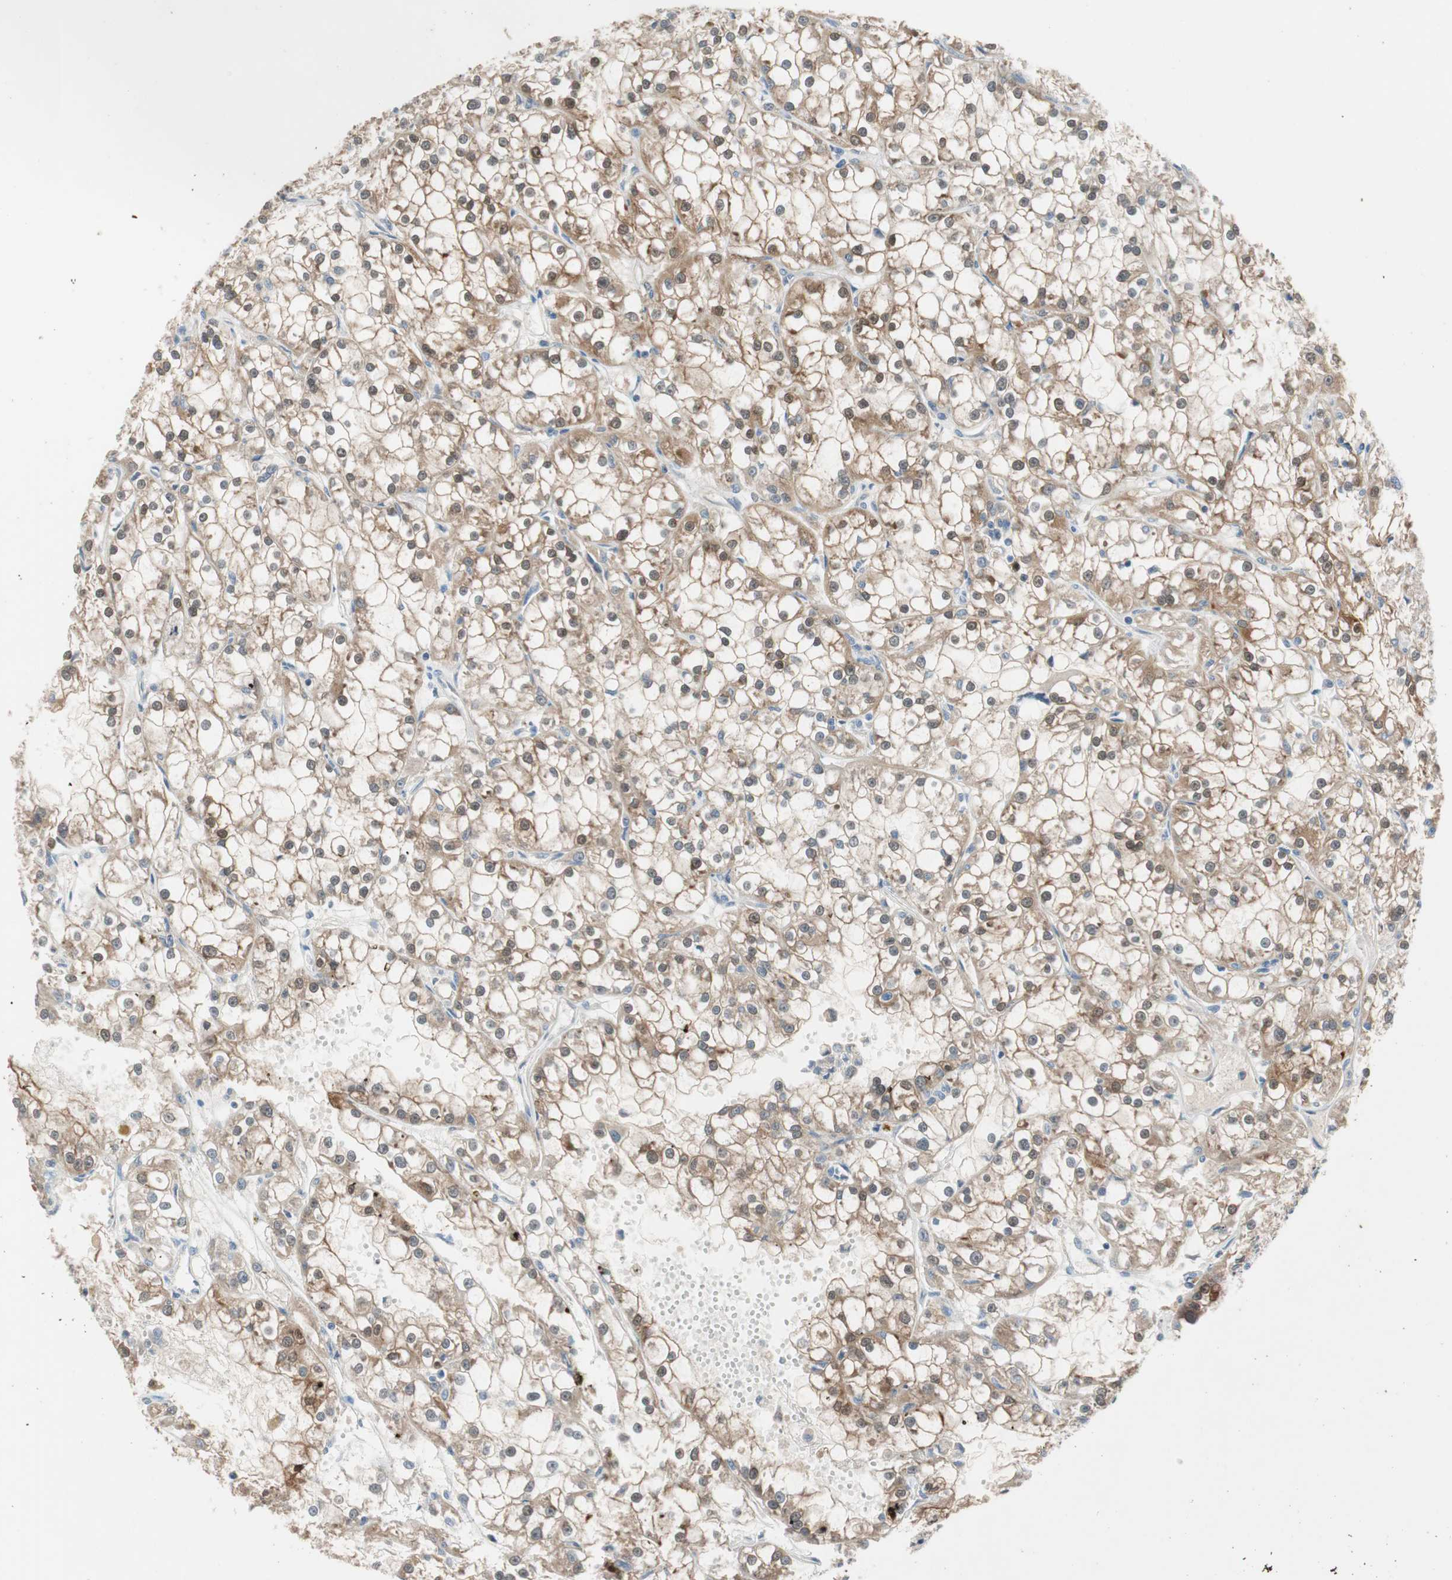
{"staining": {"intensity": "moderate", "quantity": ">75%", "location": "cytoplasmic/membranous"}, "tissue": "renal cancer", "cell_type": "Tumor cells", "image_type": "cancer", "snomed": [{"axis": "morphology", "description": "Adenocarcinoma, NOS"}, {"axis": "topography", "description": "Kidney"}], "caption": "Immunohistochemistry micrograph of neoplastic tissue: human renal cancer (adenocarcinoma) stained using immunohistochemistry (IHC) reveals medium levels of moderate protein expression localized specifically in the cytoplasmic/membranous of tumor cells, appearing as a cytoplasmic/membranous brown color.", "gene": "PDZK1", "patient": {"sex": "female", "age": 52}}